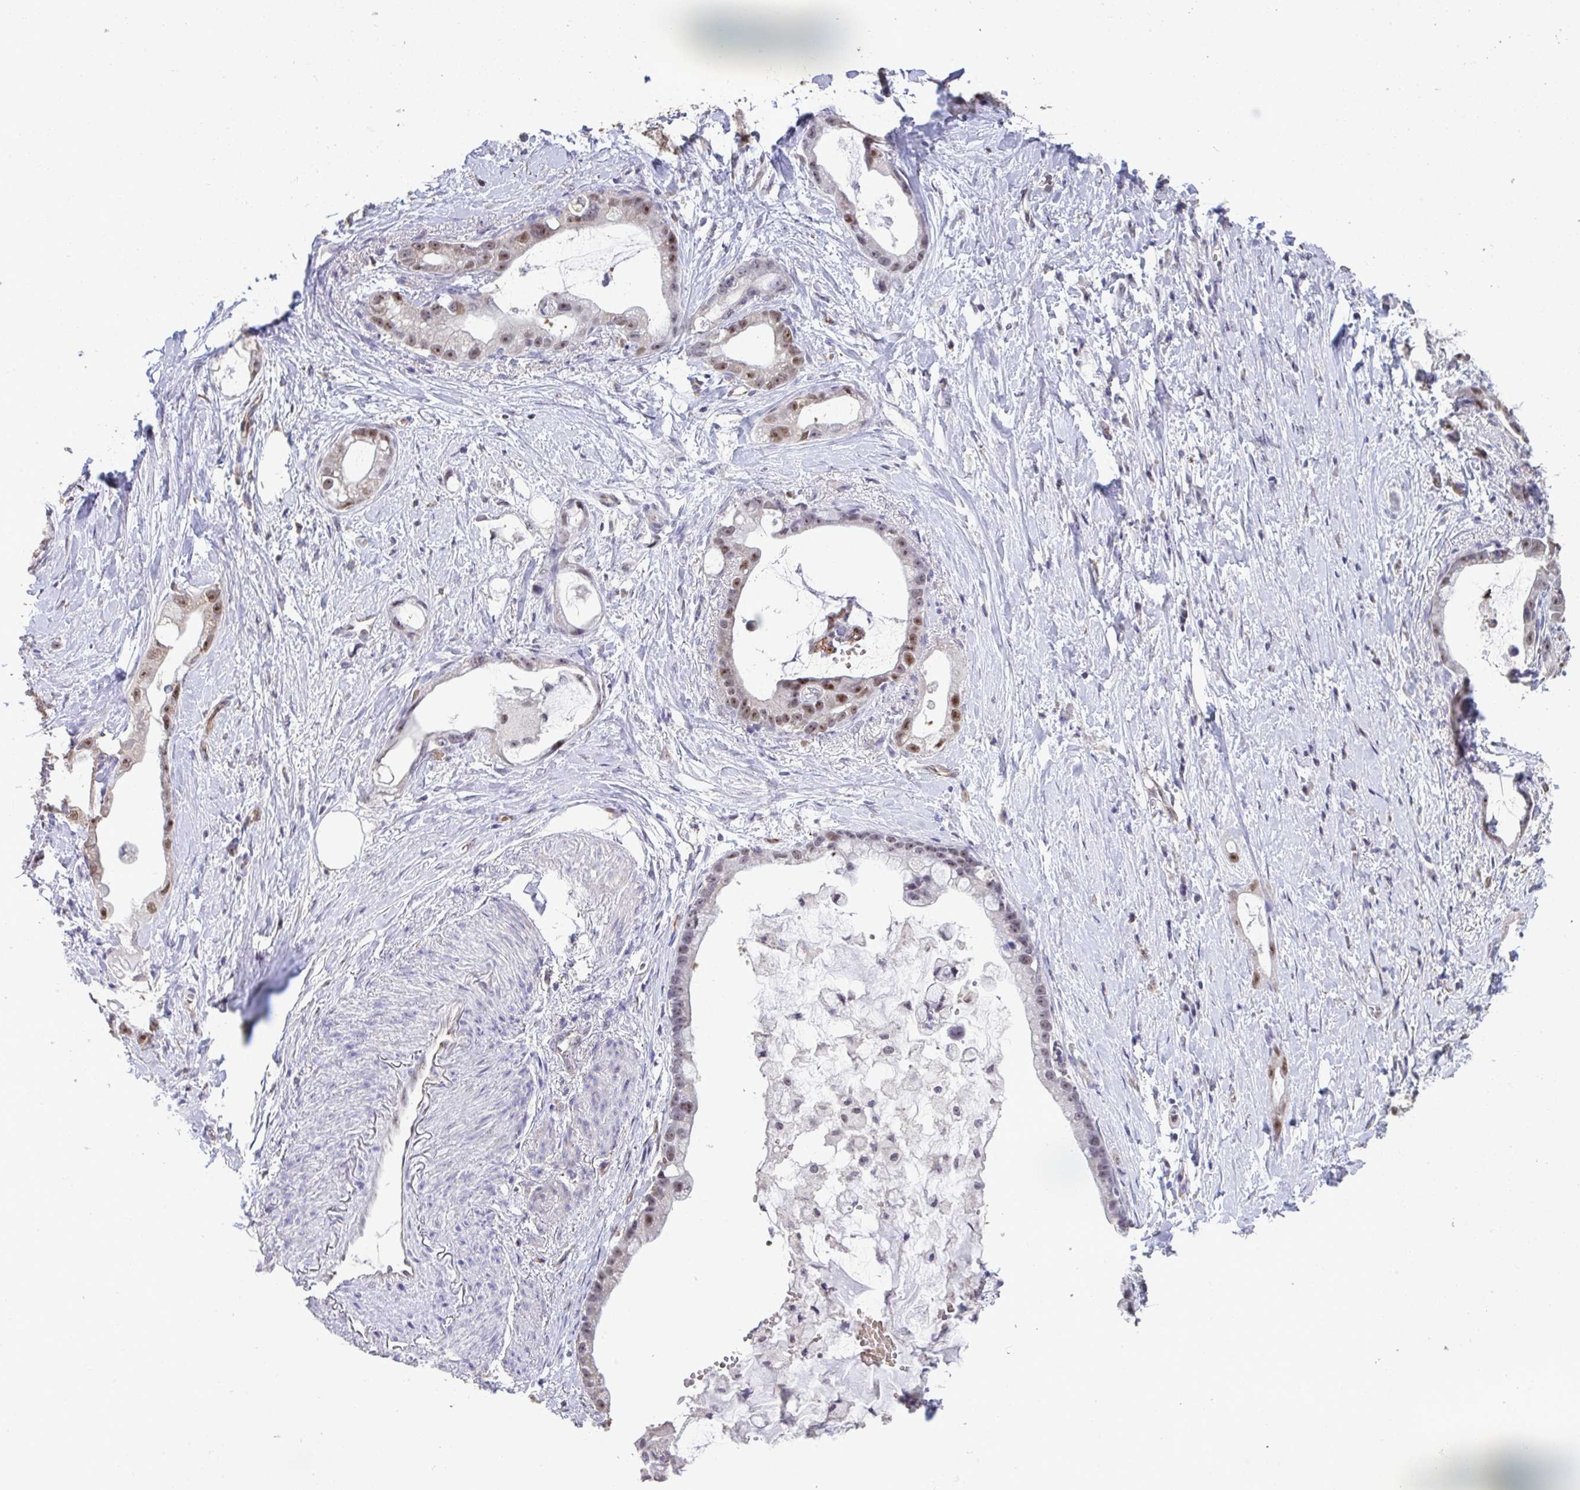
{"staining": {"intensity": "moderate", "quantity": "25%-75%", "location": "nuclear"}, "tissue": "stomach cancer", "cell_type": "Tumor cells", "image_type": "cancer", "snomed": [{"axis": "morphology", "description": "Adenocarcinoma, NOS"}, {"axis": "topography", "description": "Stomach"}], "caption": "A high-resolution image shows immunohistochemistry (IHC) staining of stomach cancer (adenocarcinoma), which demonstrates moderate nuclear expression in approximately 25%-75% of tumor cells. Using DAB (3,3'-diaminobenzidine) (brown) and hematoxylin (blue) stains, captured at high magnification using brightfield microscopy.", "gene": "SENP3", "patient": {"sex": "male", "age": 55}}